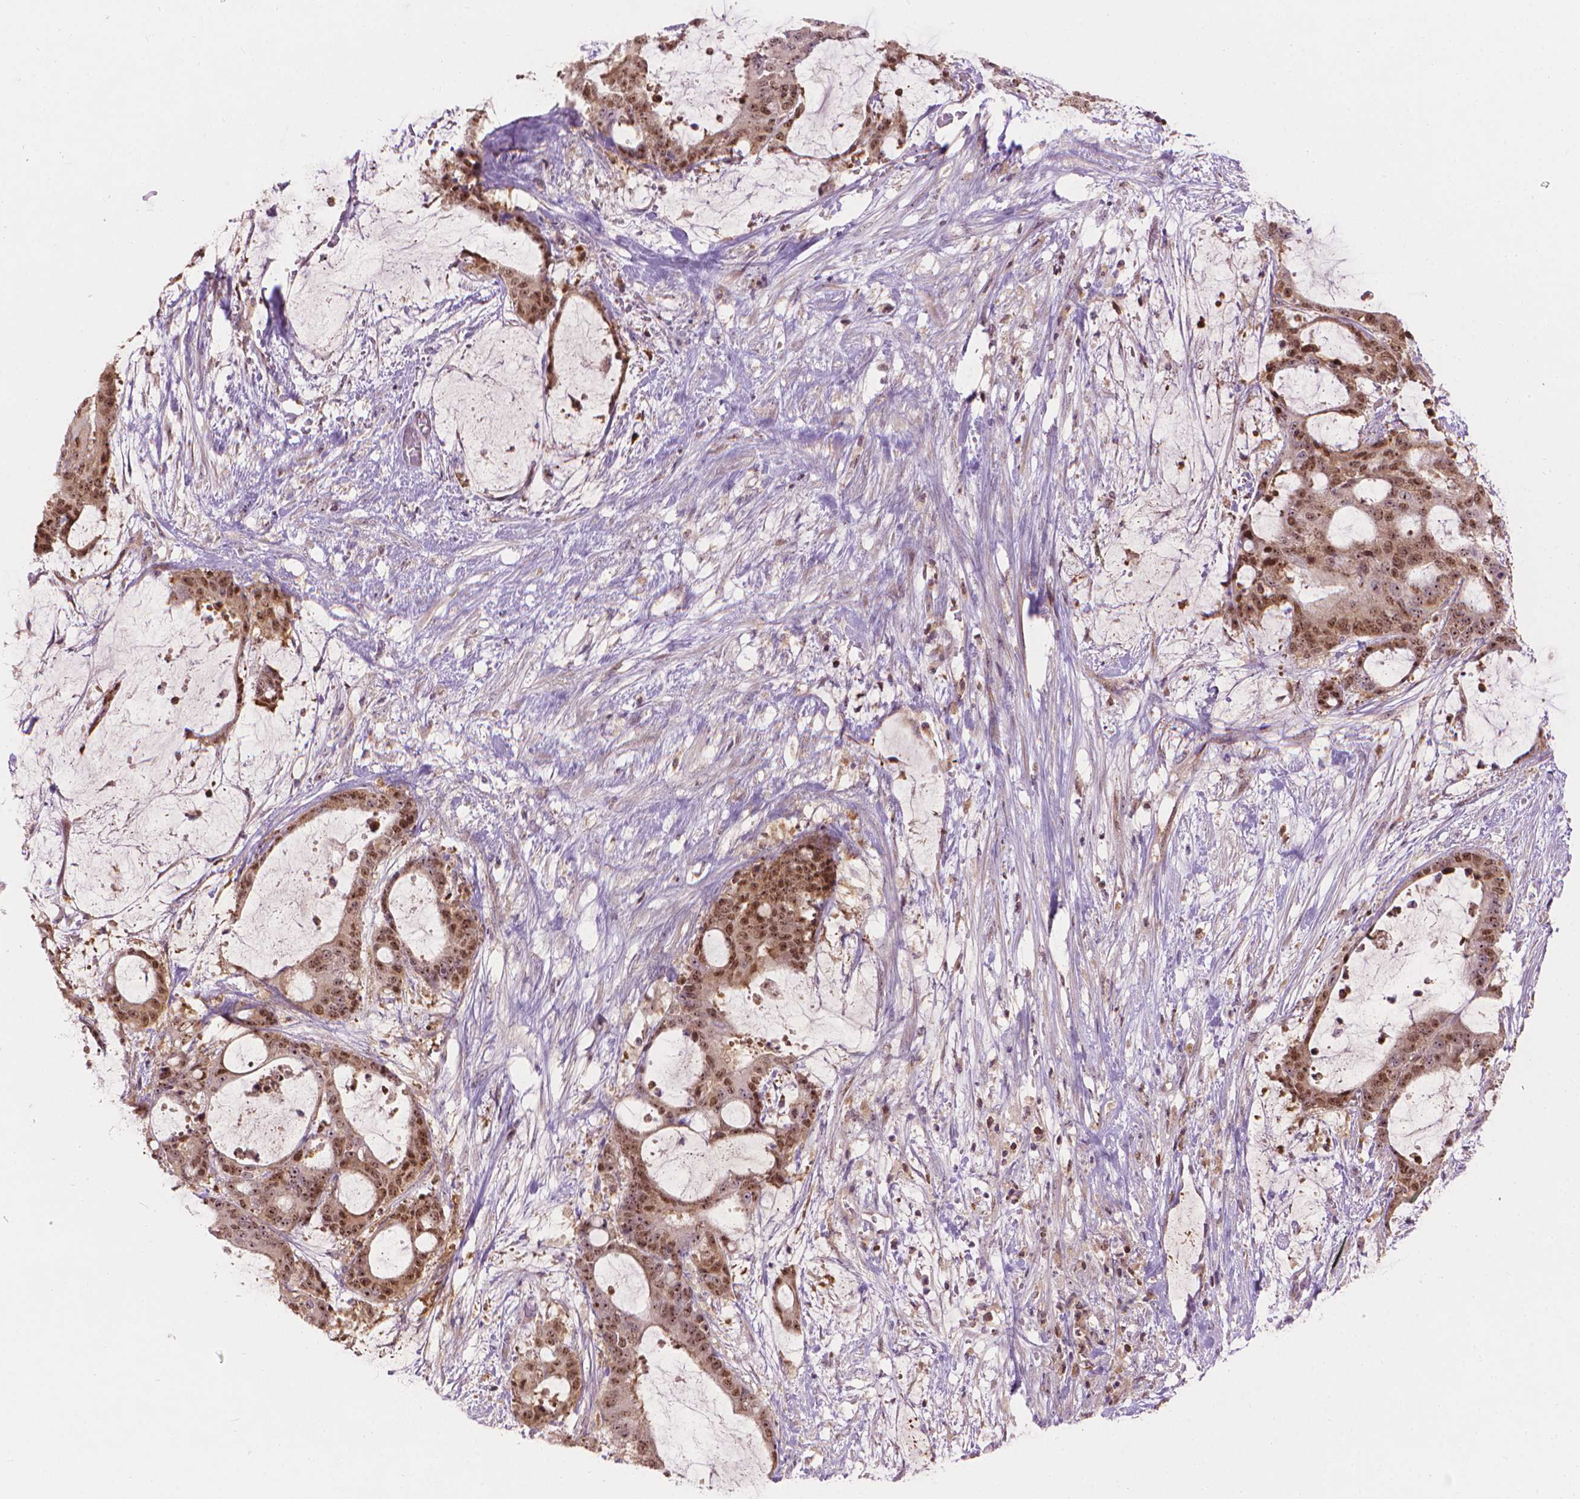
{"staining": {"intensity": "moderate", "quantity": ">75%", "location": "nuclear"}, "tissue": "liver cancer", "cell_type": "Tumor cells", "image_type": "cancer", "snomed": [{"axis": "morphology", "description": "Normal tissue, NOS"}, {"axis": "morphology", "description": "Cholangiocarcinoma"}, {"axis": "topography", "description": "Liver"}, {"axis": "topography", "description": "Peripheral nerve tissue"}], "caption": "Brown immunohistochemical staining in liver cancer (cholangiocarcinoma) displays moderate nuclear staining in about >75% of tumor cells. (brown staining indicates protein expression, while blue staining denotes nuclei).", "gene": "SMC2", "patient": {"sex": "female", "age": 73}}